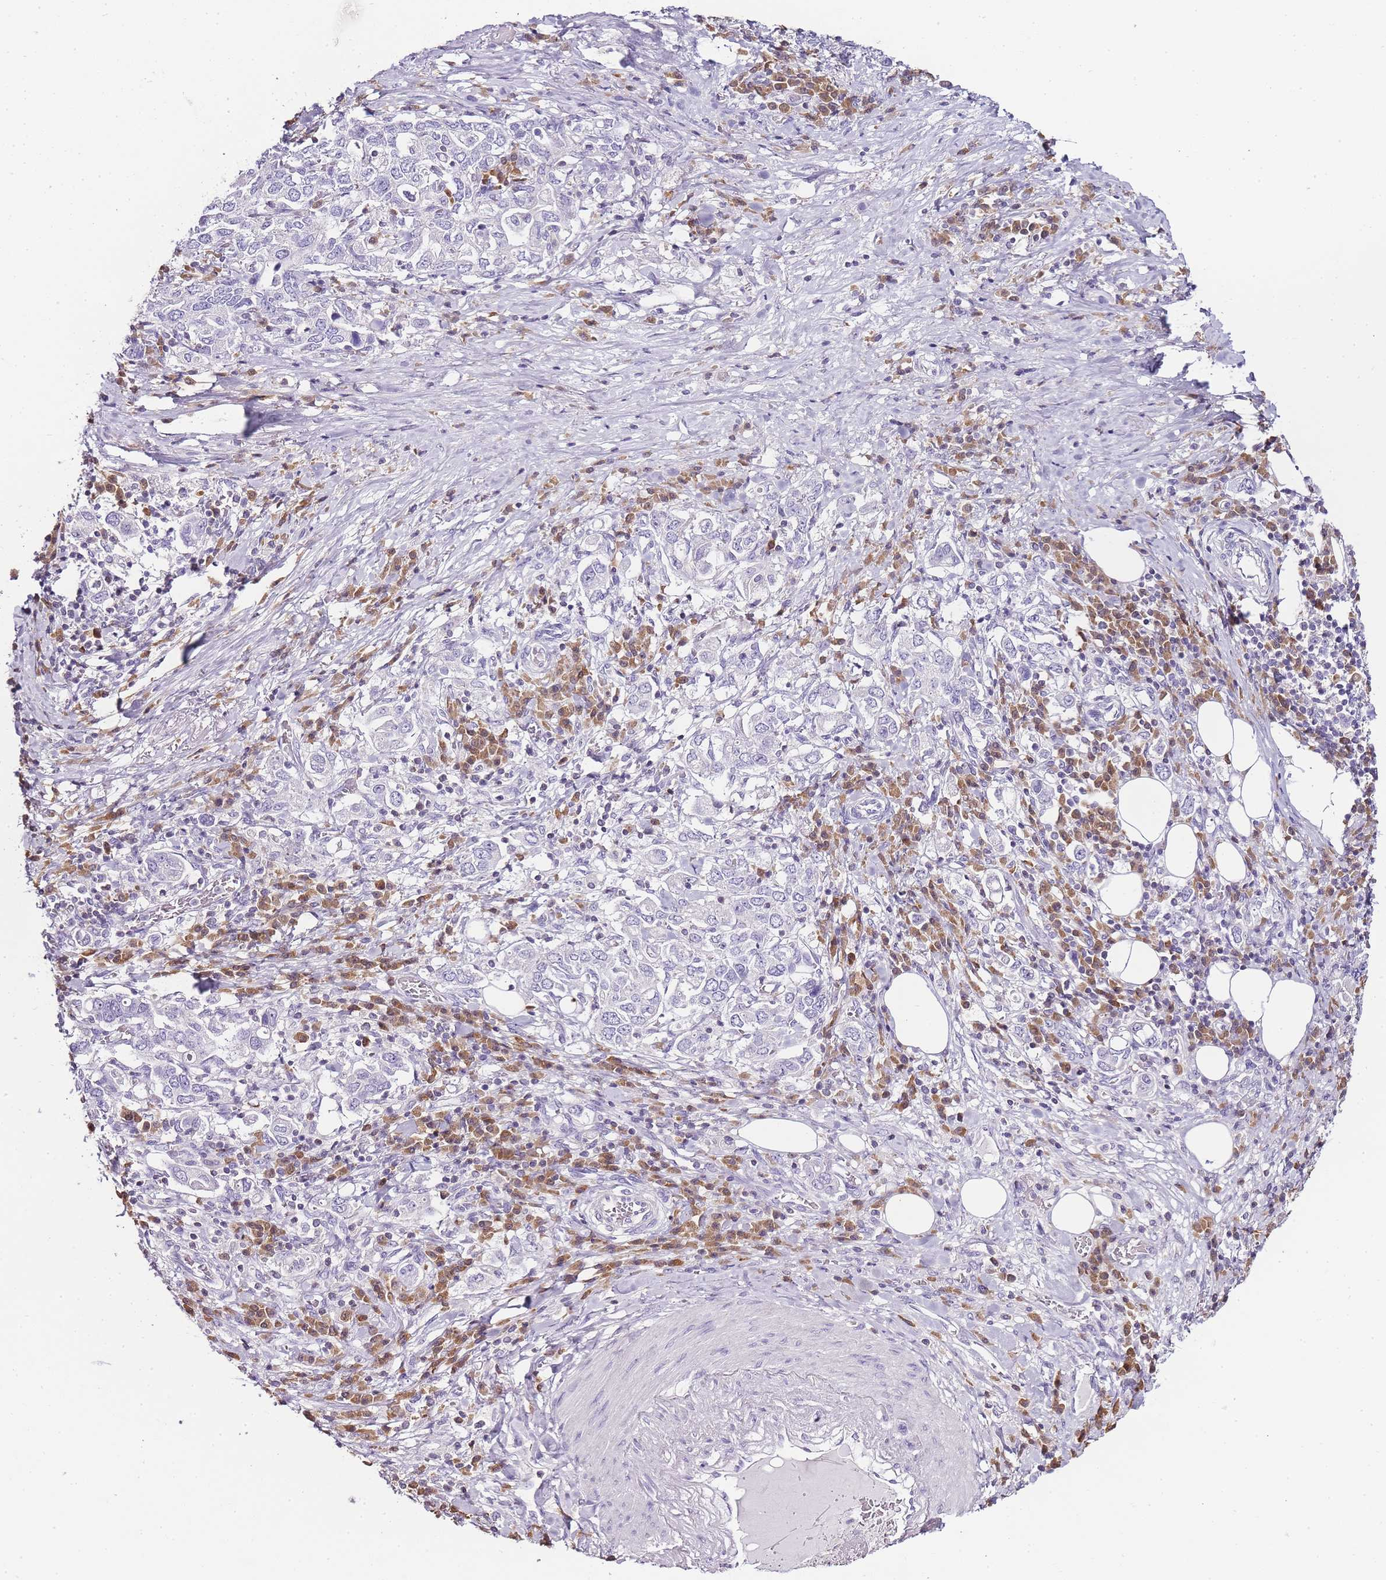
{"staining": {"intensity": "negative", "quantity": "none", "location": "none"}, "tissue": "stomach cancer", "cell_type": "Tumor cells", "image_type": "cancer", "snomed": [{"axis": "morphology", "description": "Adenocarcinoma, NOS"}, {"axis": "topography", "description": "Stomach, upper"}, {"axis": "topography", "description": "Stomach"}], "caption": "A photomicrograph of human stomach cancer is negative for staining in tumor cells.", "gene": "ZBP1", "patient": {"sex": "male", "age": 62}}